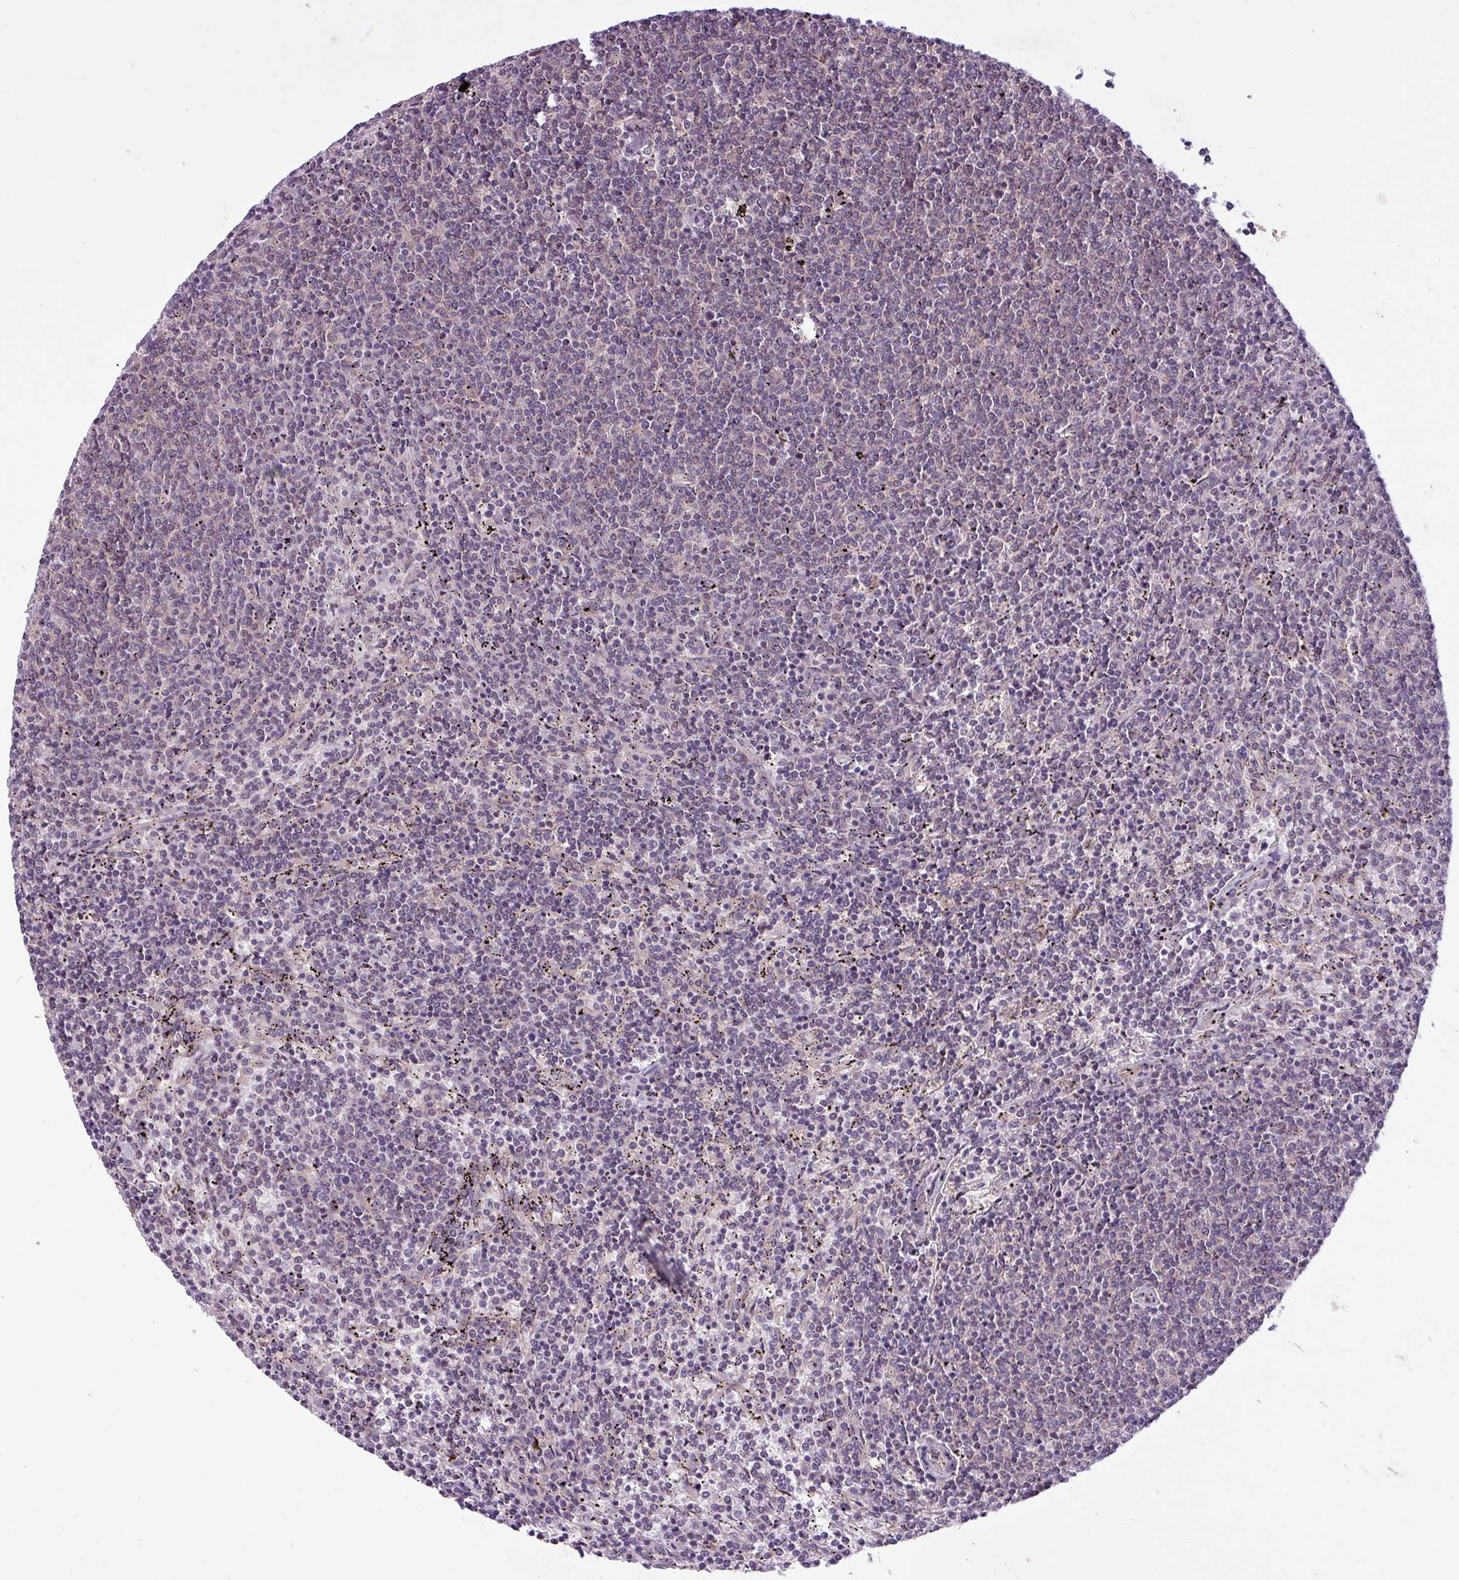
{"staining": {"intensity": "negative", "quantity": "none", "location": "none"}, "tissue": "lymphoma", "cell_type": "Tumor cells", "image_type": "cancer", "snomed": [{"axis": "morphology", "description": "Malignant lymphoma, non-Hodgkin's type, Low grade"}, {"axis": "topography", "description": "Spleen"}], "caption": "The photomicrograph exhibits no staining of tumor cells in lymphoma.", "gene": "TIMM10B", "patient": {"sex": "female", "age": 50}}